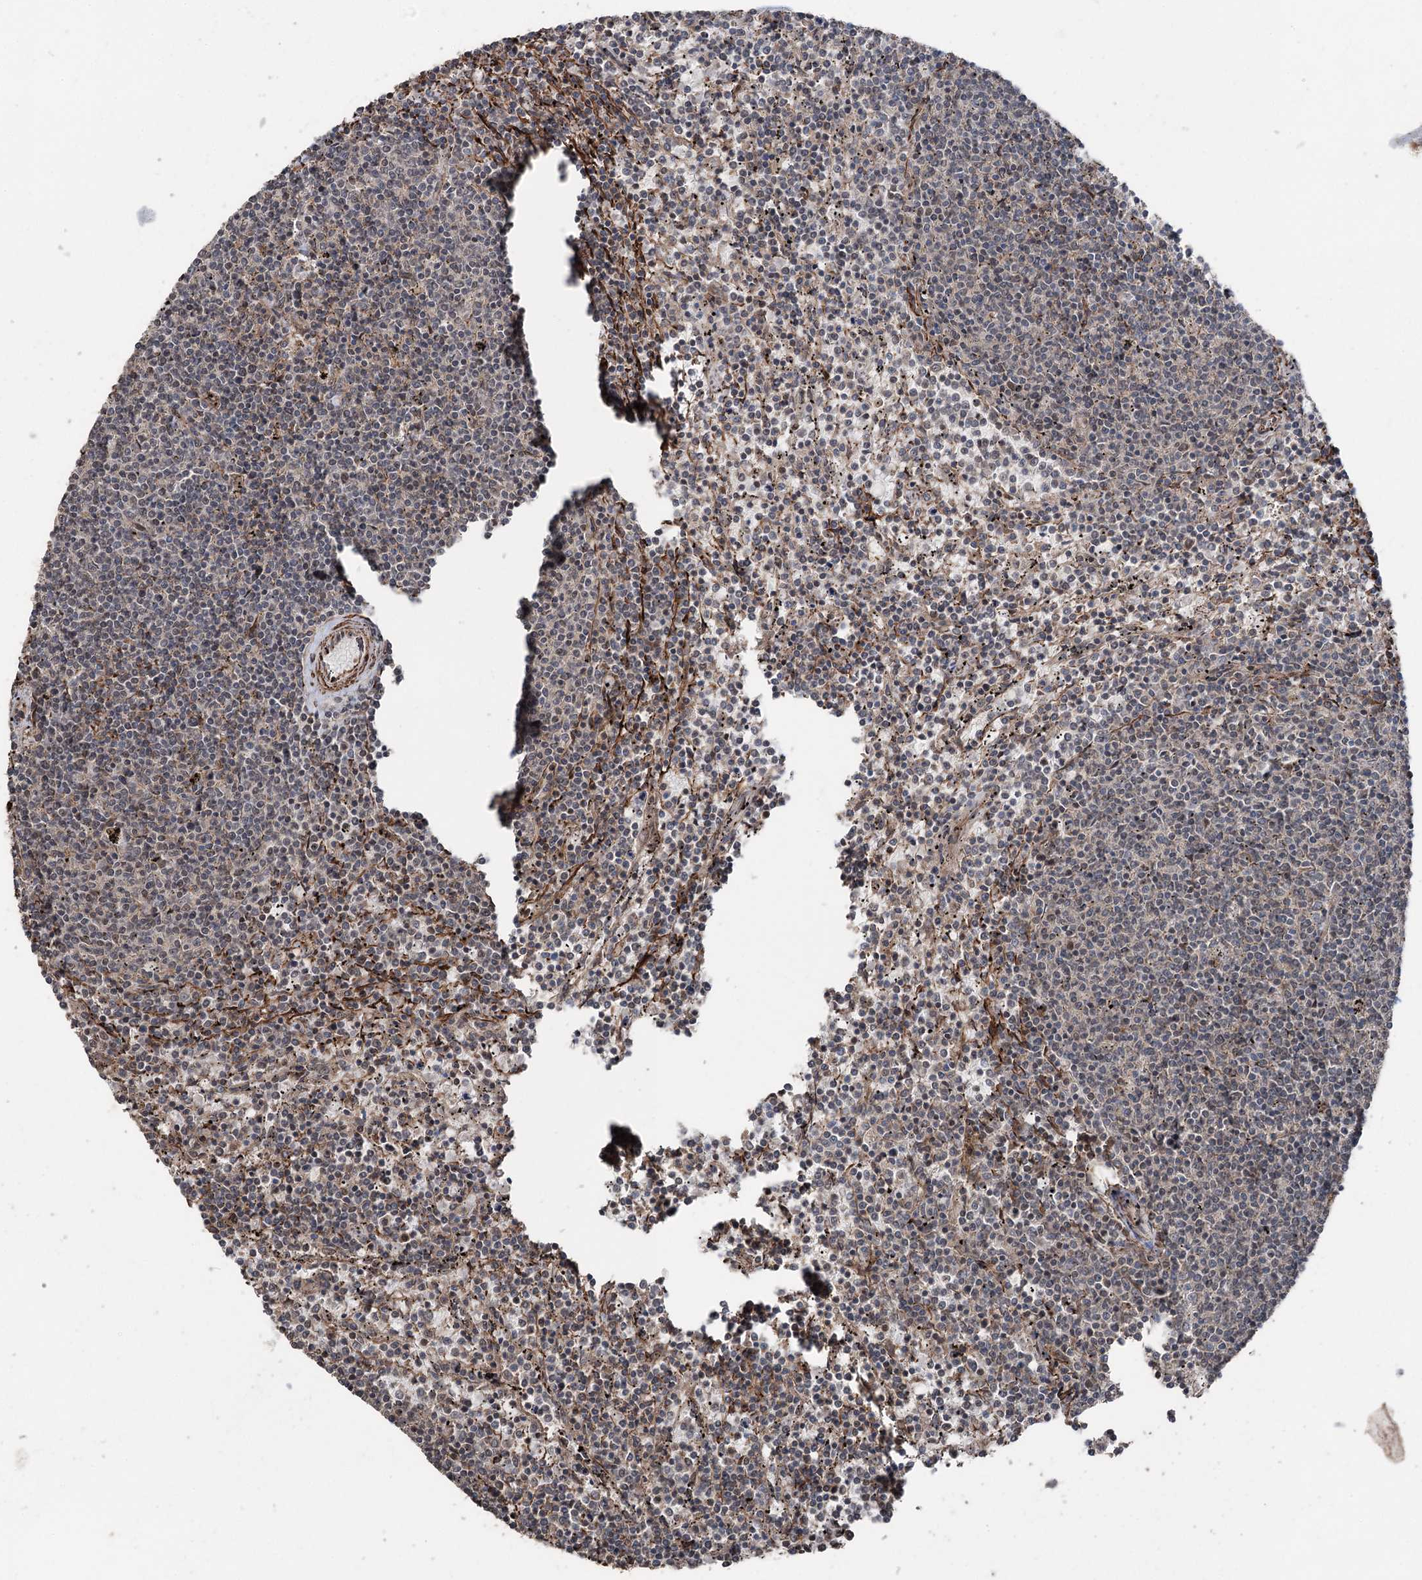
{"staining": {"intensity": "negative", "quantity": "none", "location": "none"}, "tissue": "lymphoma", "cell_type": "Tumor cells", "image_type": "cancer", "snomed": [{"axis": "morphology", "description": "Malignant lymphoma, non-Hodgkin's type, Low grade"}, {"axis": "topography", "description": "Spleen"}], "caption": "Malignant lymphoma, non-Hodgkin's type (low-grade) stained for a protein using immunohistochemistry demonstrates no expression tumor cells.", "gene": "CCDC82", "patient": {"sex": "female", "age": 50}}